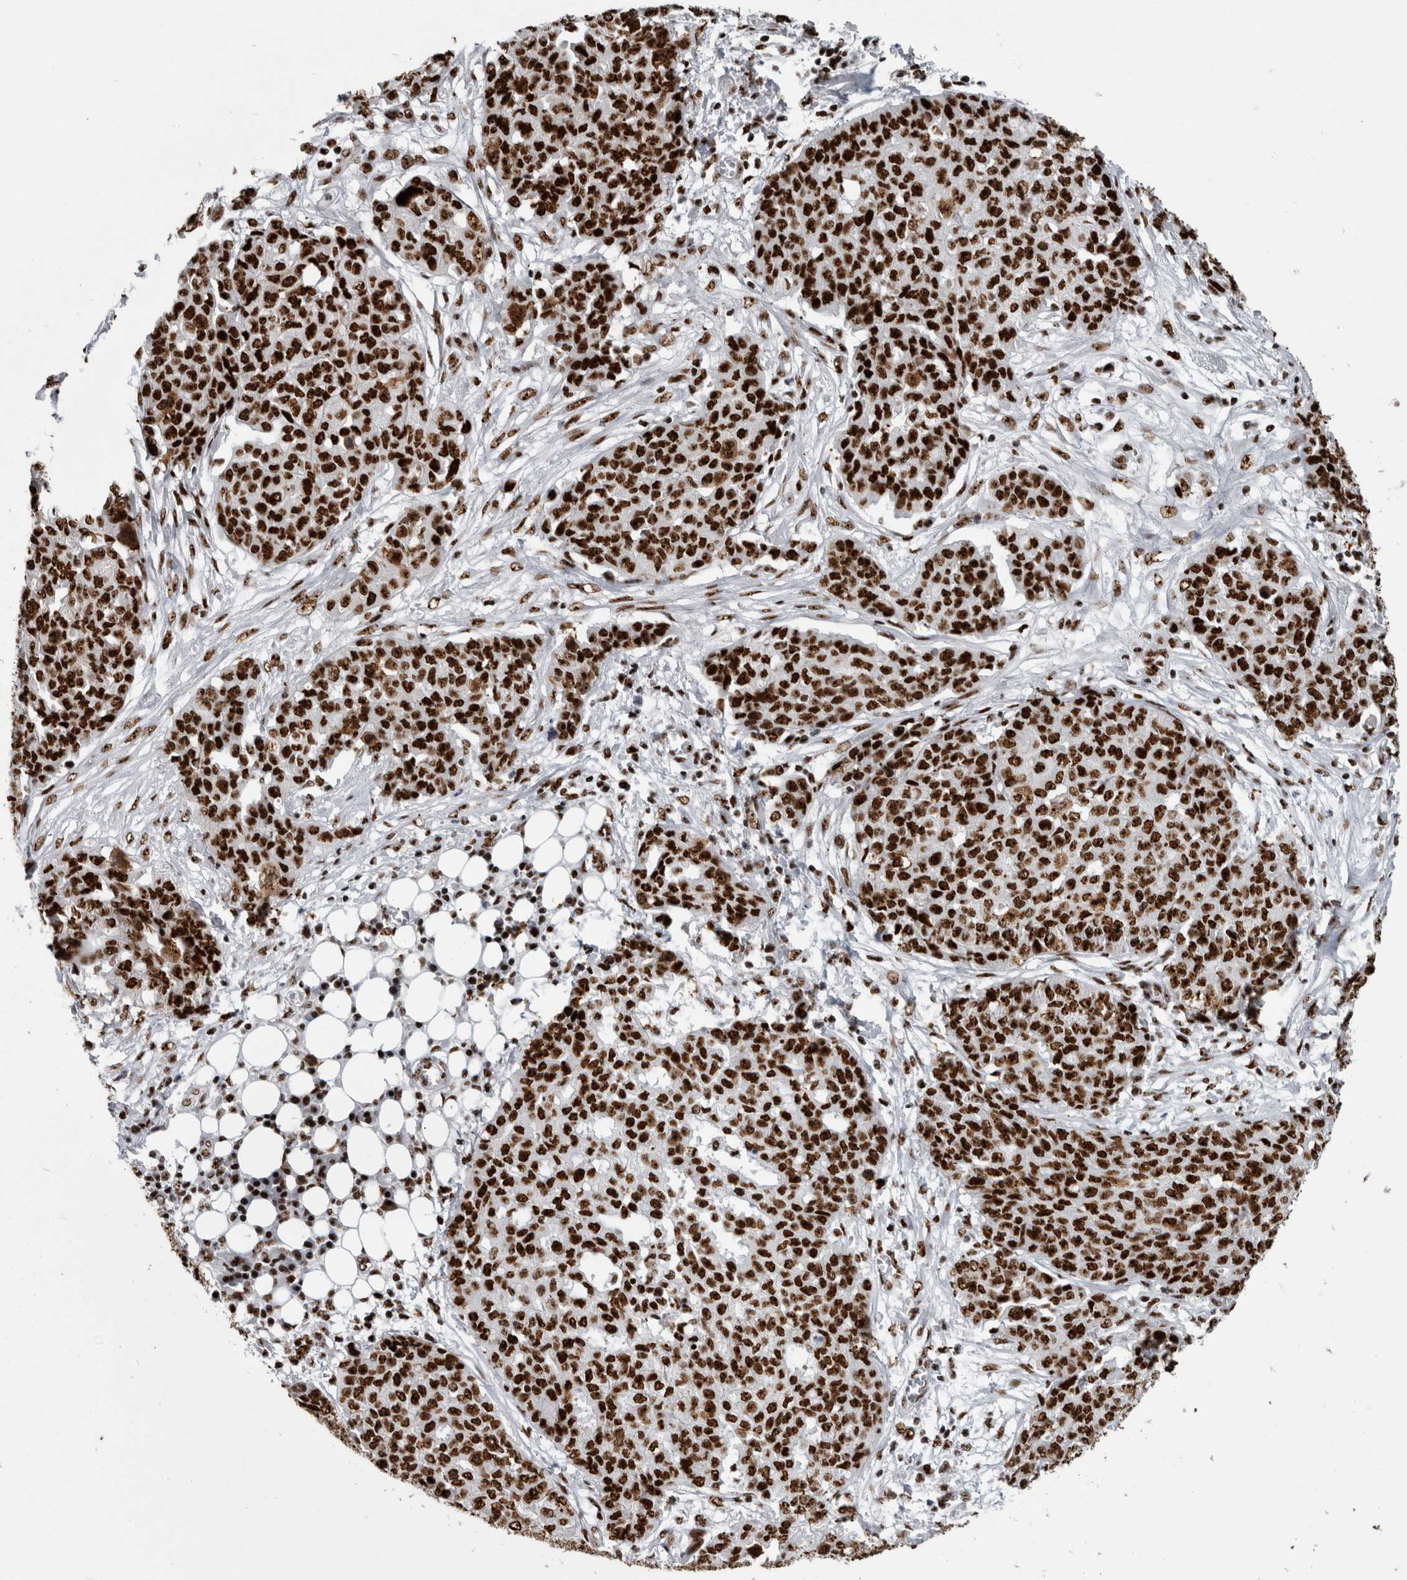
{"staining": {"intensity": "strong", "quantity": ">75%", "location": "nuclear"}, "tissue": "ovarian cancer", "cell_type": "Tumor cells", "image_type": "cancer", "snomed": [{"axis": "morphology", "description": "Cystadenocarcinoma, serous, NOS"}, {"axis": "topography", "description": "Soft tissue"}, {"axis": "topography", "description": "Ovary"}], "caption": "Serous cystadenocarcinoma (ovarian) stained for a protein shows strong nuclear positivity in tumor cells.", "gene": "NCL", "patient": {"sex": "female", "age": 57}}